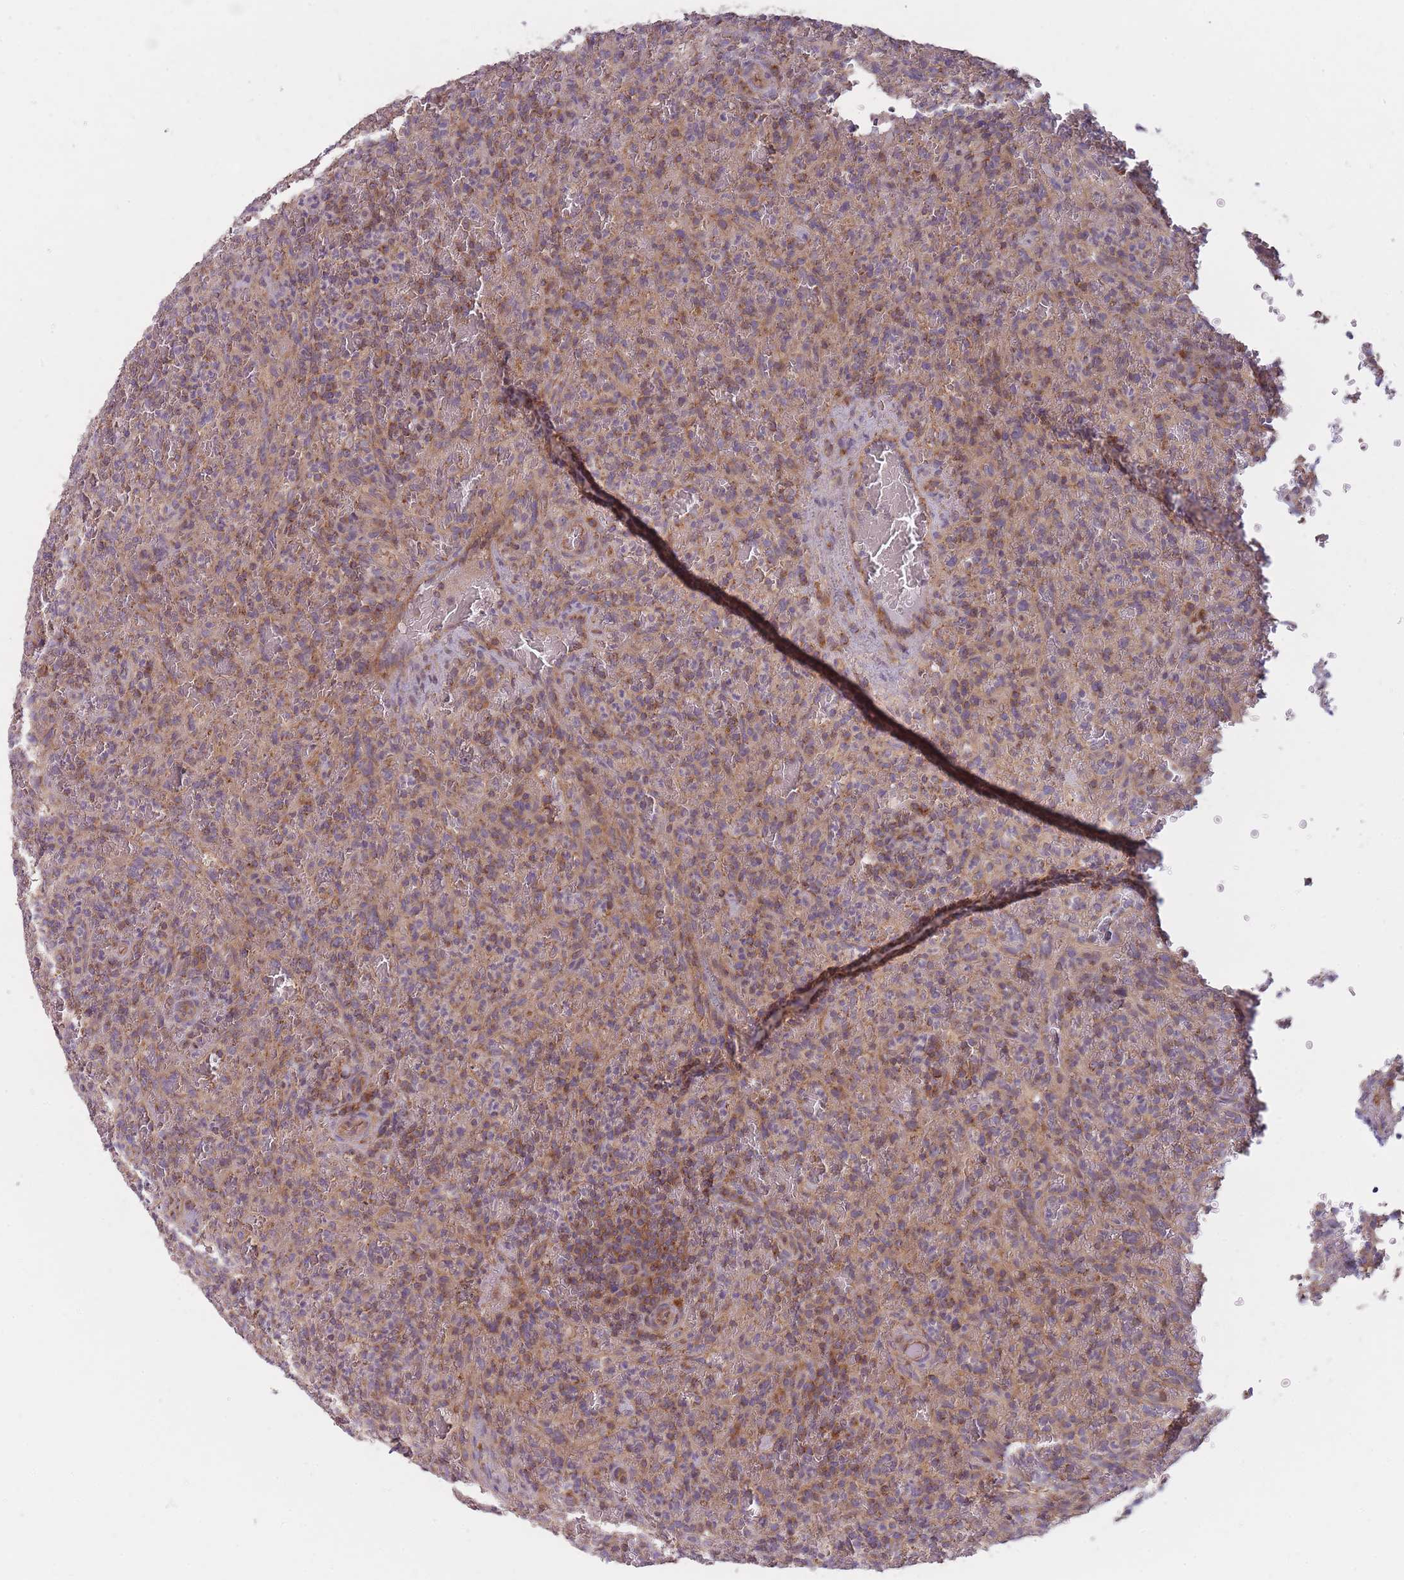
{"staining": {"intensity": "moderate", "quantity": "25%-75%", "location": "cytoplasmic/membranous"}, "tissue": "lymphoma", "cell_type": "Tumor cells", "image_type": "cancer", "snomed": [{"axis": "morphology", "description": "Malignant lymphoma, non-Hodgkin's type, Low grade"}, {"axis": "topography", "description": "Spleen"}], "caption": "This histopathology image displays immunohistochemistry staining of malignant lymphoma, non-Hodgkin's type (low-grade), with medium moderate cytoplasmic/membranous staining in about 25%-75% of tumor cells.", "gene": "NDUFA9", "patient": {"sex": "female", "age": 64}}